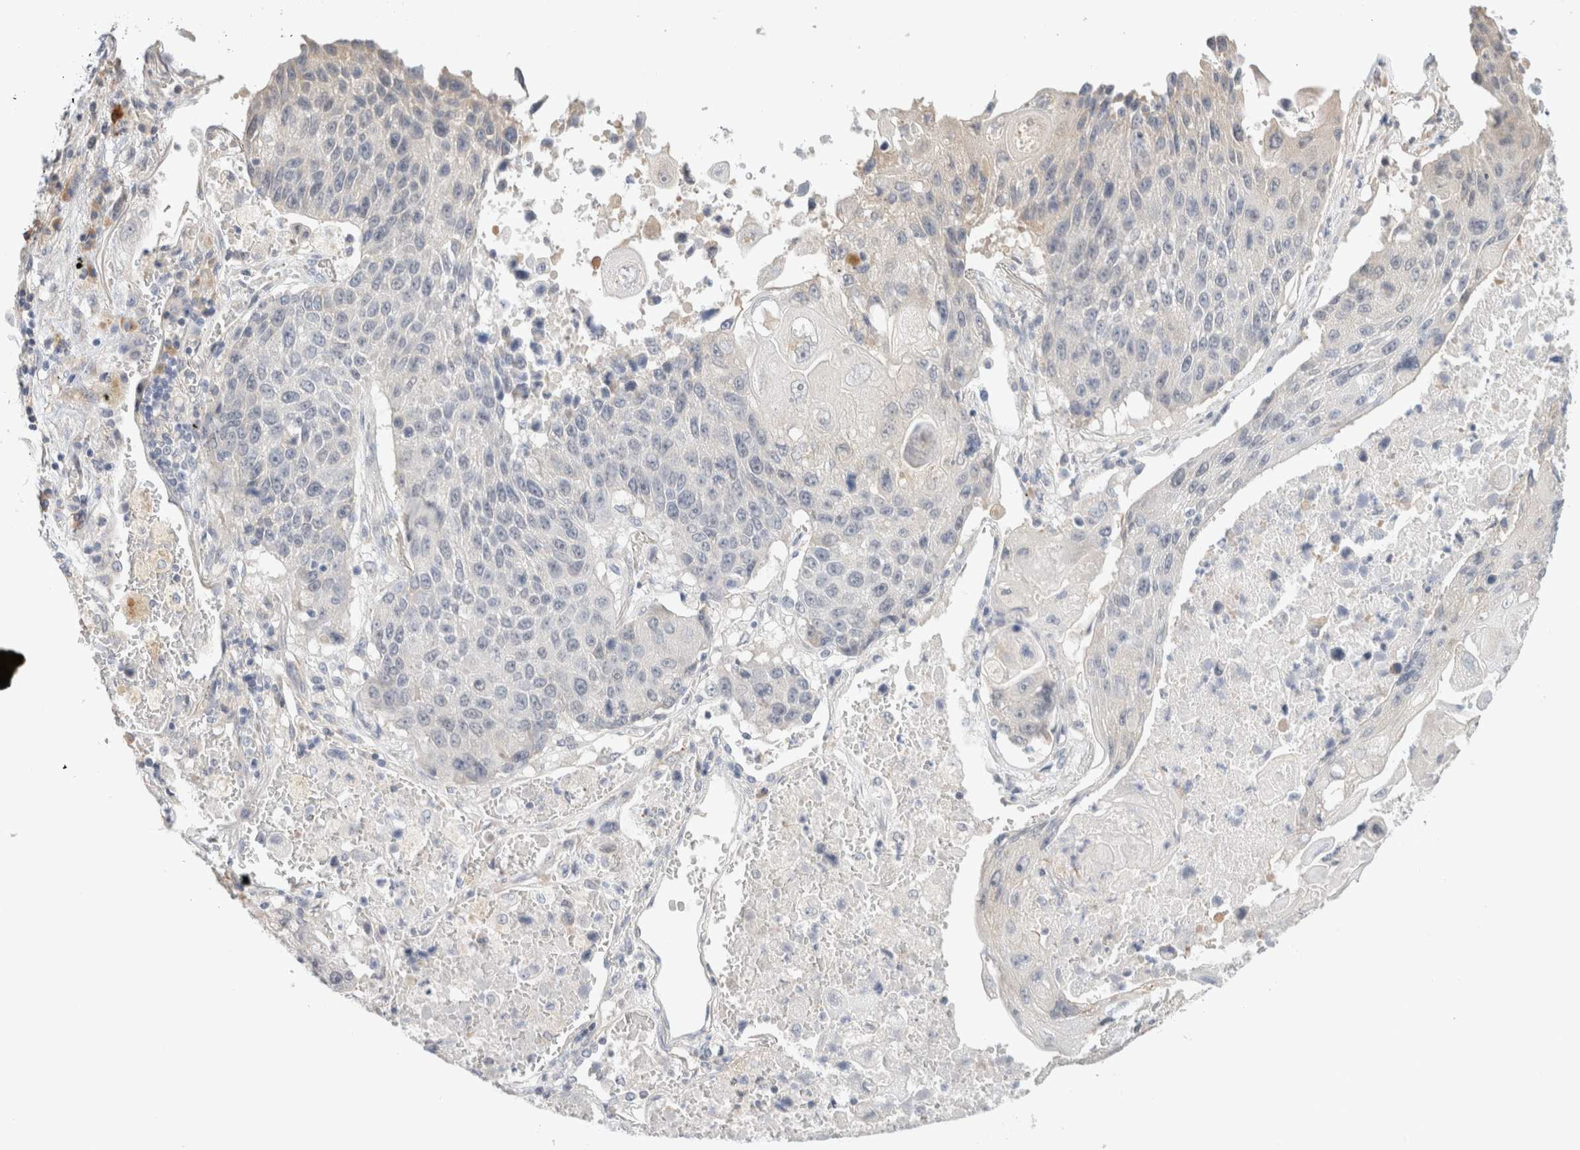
{"staining": {"intensity": "negative", "quantity": "none", "location": "none"}, "tissue": "lung cancer", "cell_type": "Tumor cells", "image_type": "cancer", "snomed": [{"axis": "morphology", "description": "Squamous cell carcinoma, NOS"}, {"axis": "topography", "description": "Lung"}], "caption": "DAB (3,3'-diaminobenzidine) immunohistochemical staining of human lung squamous cell carcinoma reveals no significant expression in tumor cells.", "gene": "SPRTN", "patient": {"sex": "male", "age": 61}}